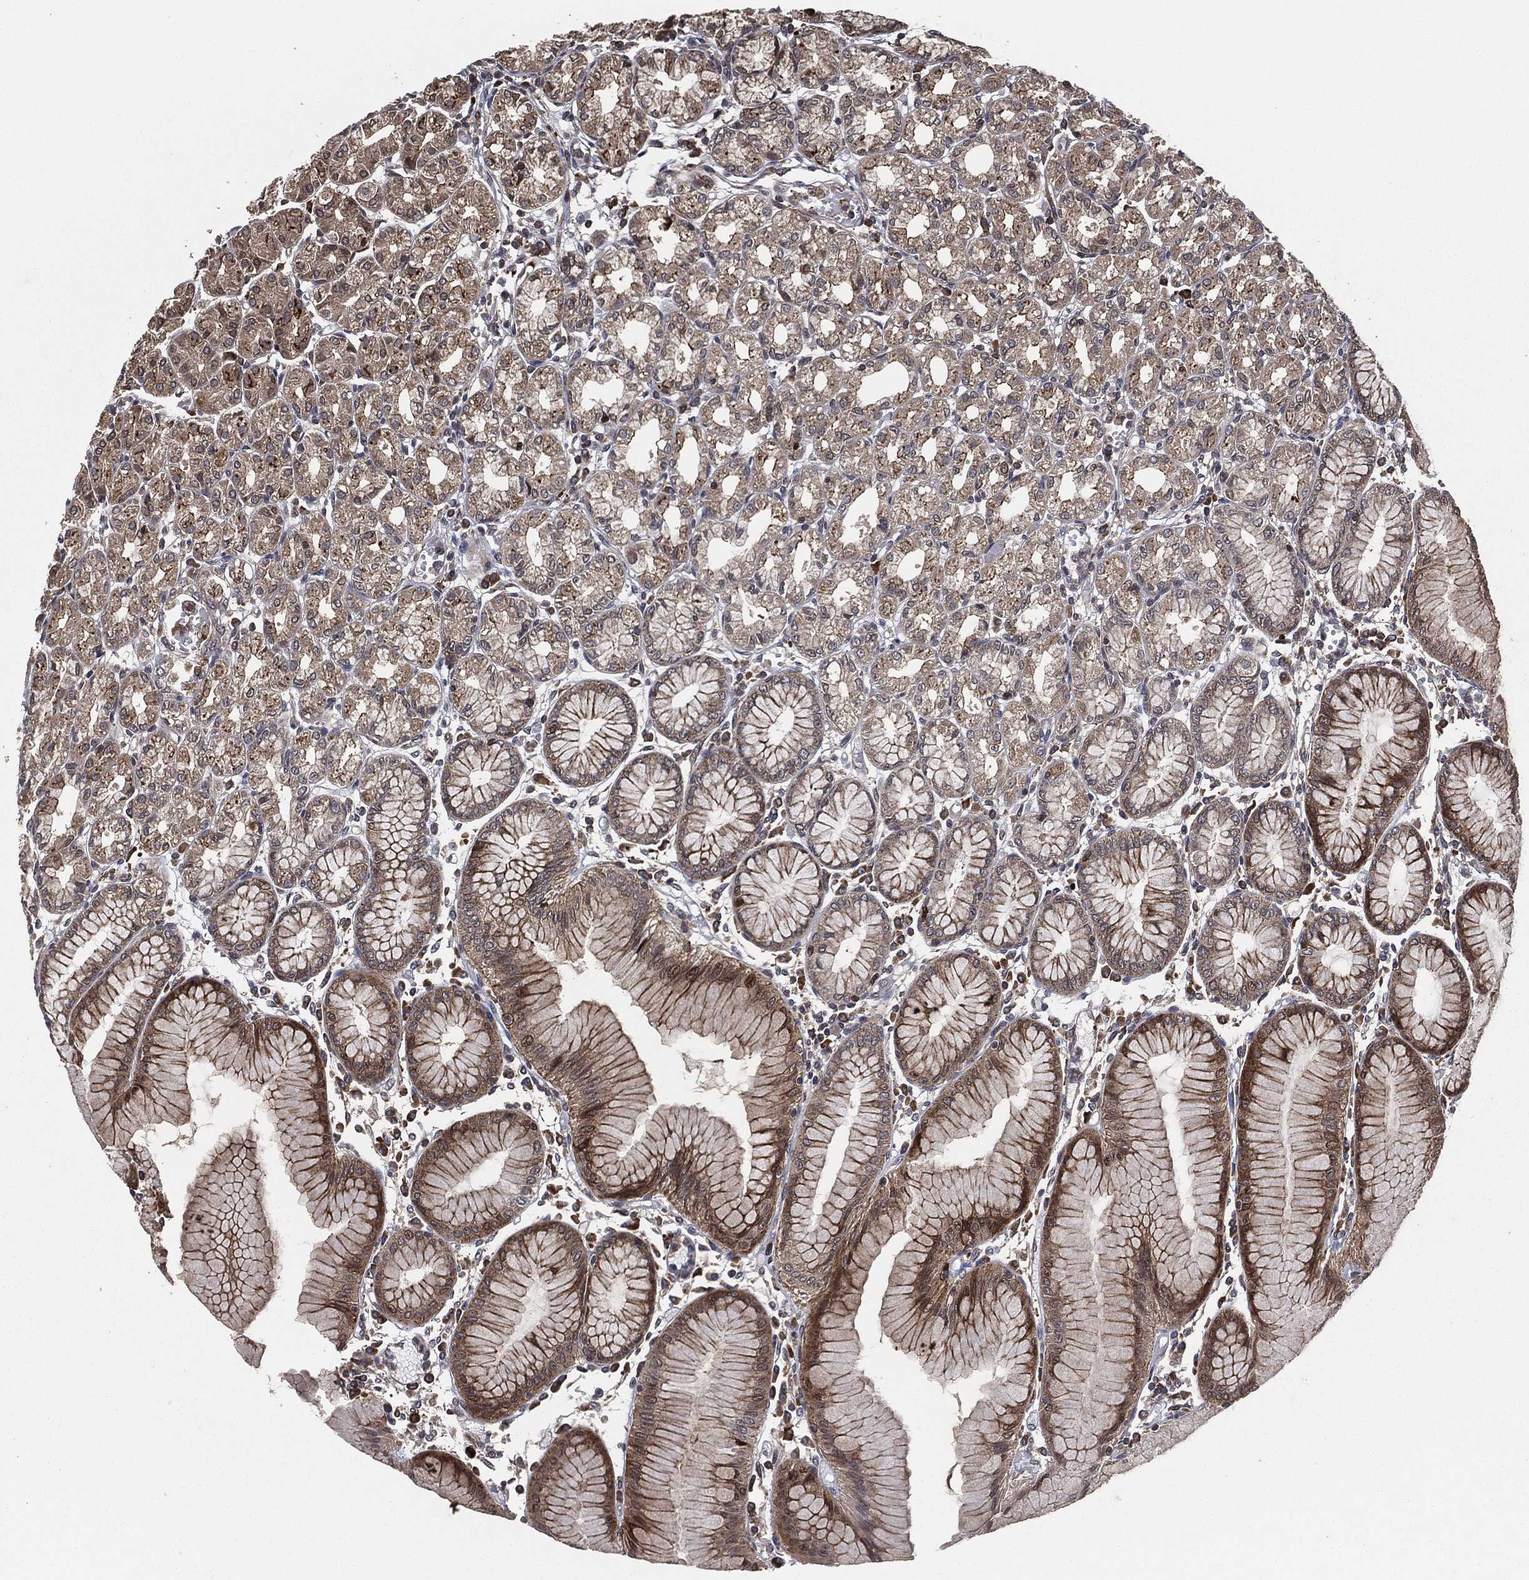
{"staining": {"intensity": "strong", "quantity": "25%-75%", "location": "cytoplasmic/membranous"}, "tissue": "stomach", "cell_type": "Glandular cells", "image_type": "normal", "snomed": [{"axis": "morphology", "description": "Normal tissue, NOS"}, {"axis": "topography", "description": "Stomach"}], "caption": "About 25%-75% of glandular cells in unremarkable human stomach show strong cytoplasmic/membranous protein expression as visualized by brown immunohistochemical staining.", "gene": "UBR1", "patient": {"sex": "female", "age": 57}}